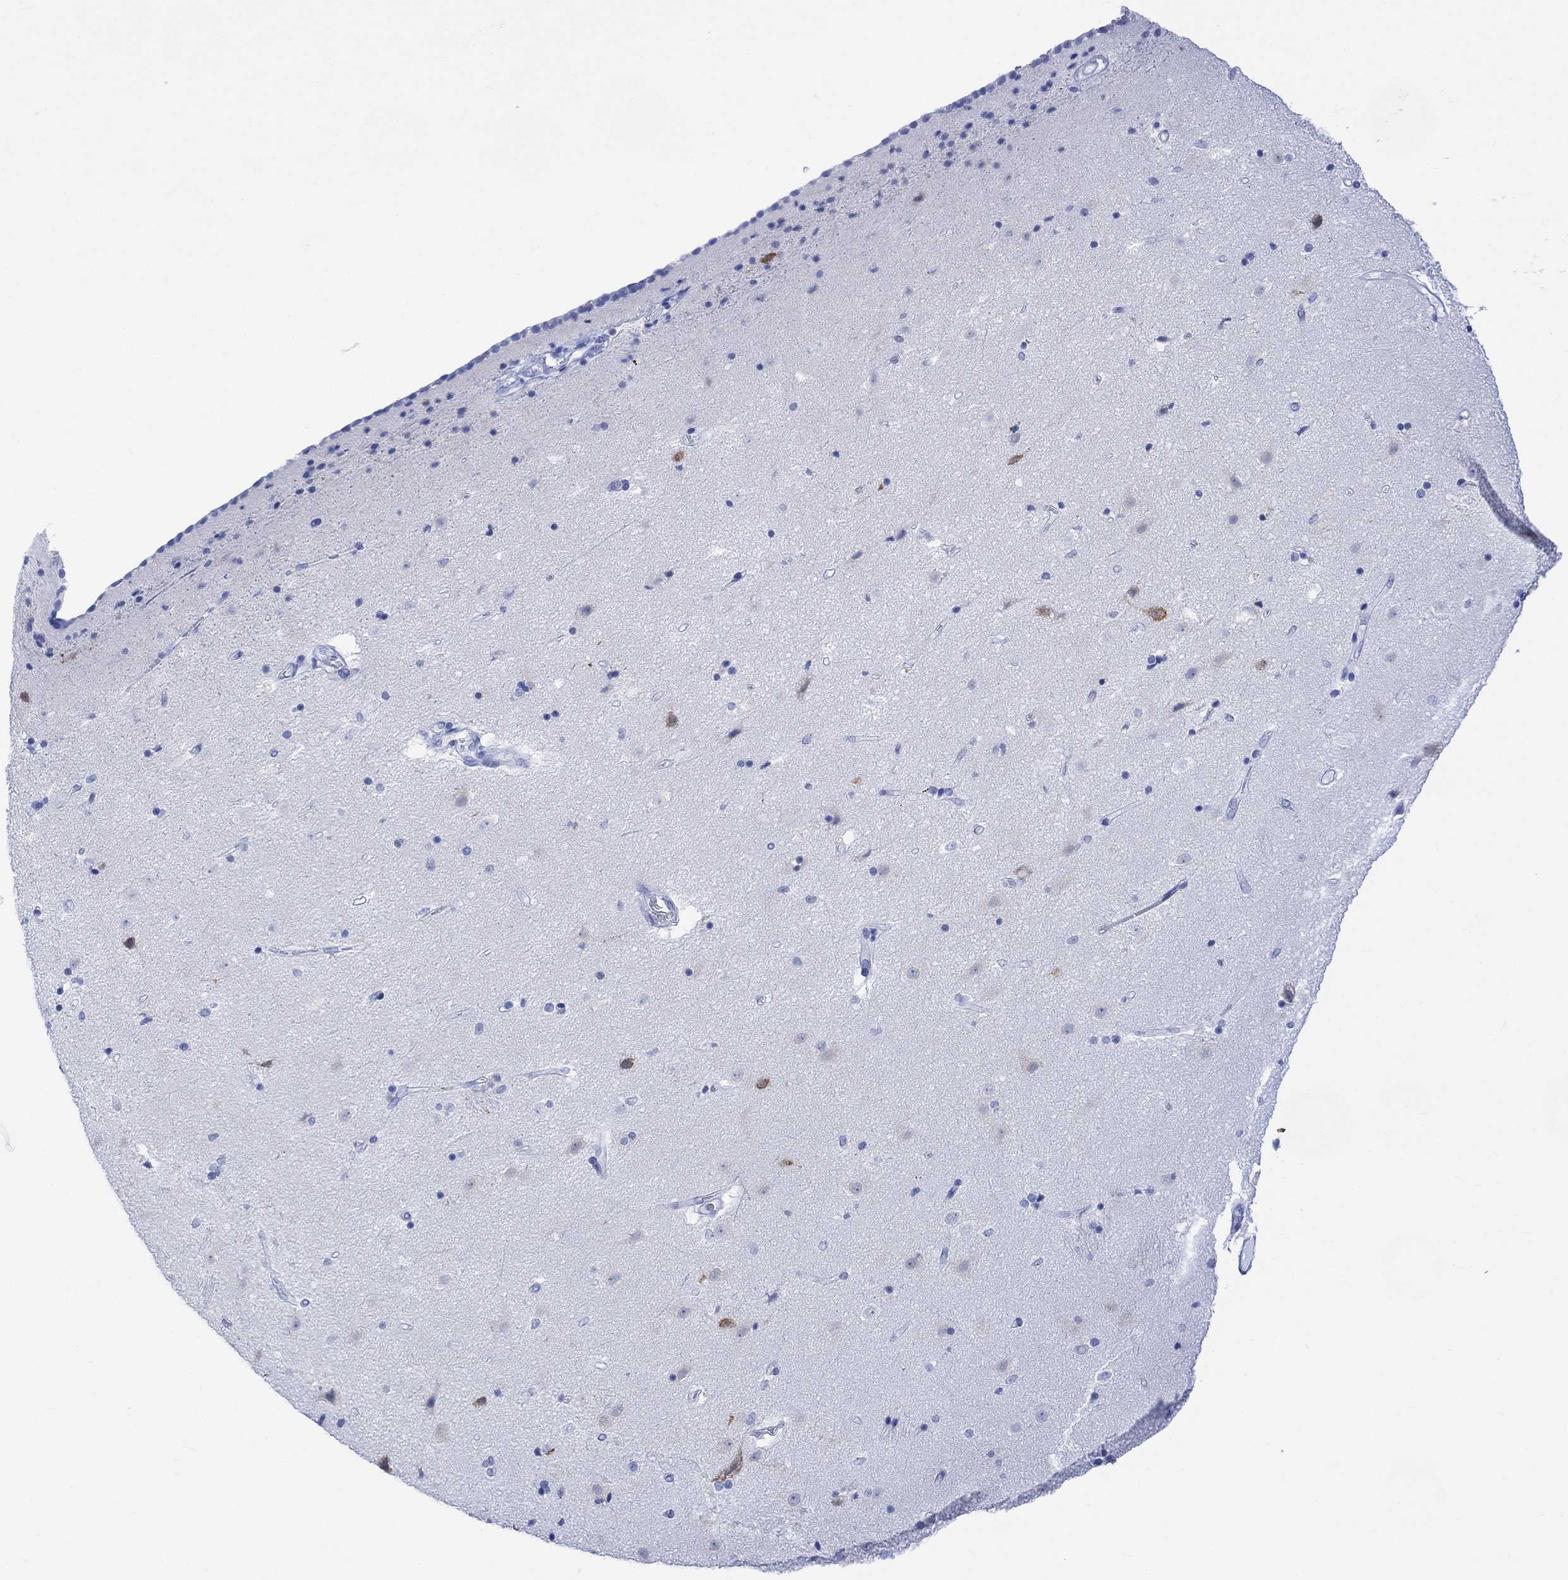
{"staining": {"intensity": "negative", "quantity": "none", "location": "none"}, "tissue": "caudate", "cell_type": "Glial cells", "image_type": "normal", "snomed": [{"axis": "morphology", "description": "Normal tissue, NOS"}, {"axis": "topography", "description": "Lateral ventricle wall"}], "caption": "Benign caudate was stained to show a protein in brown. There is no significant expression in glial cells.", "gene": "CELF4", "patient": {"sex": "female", "age": 71}}